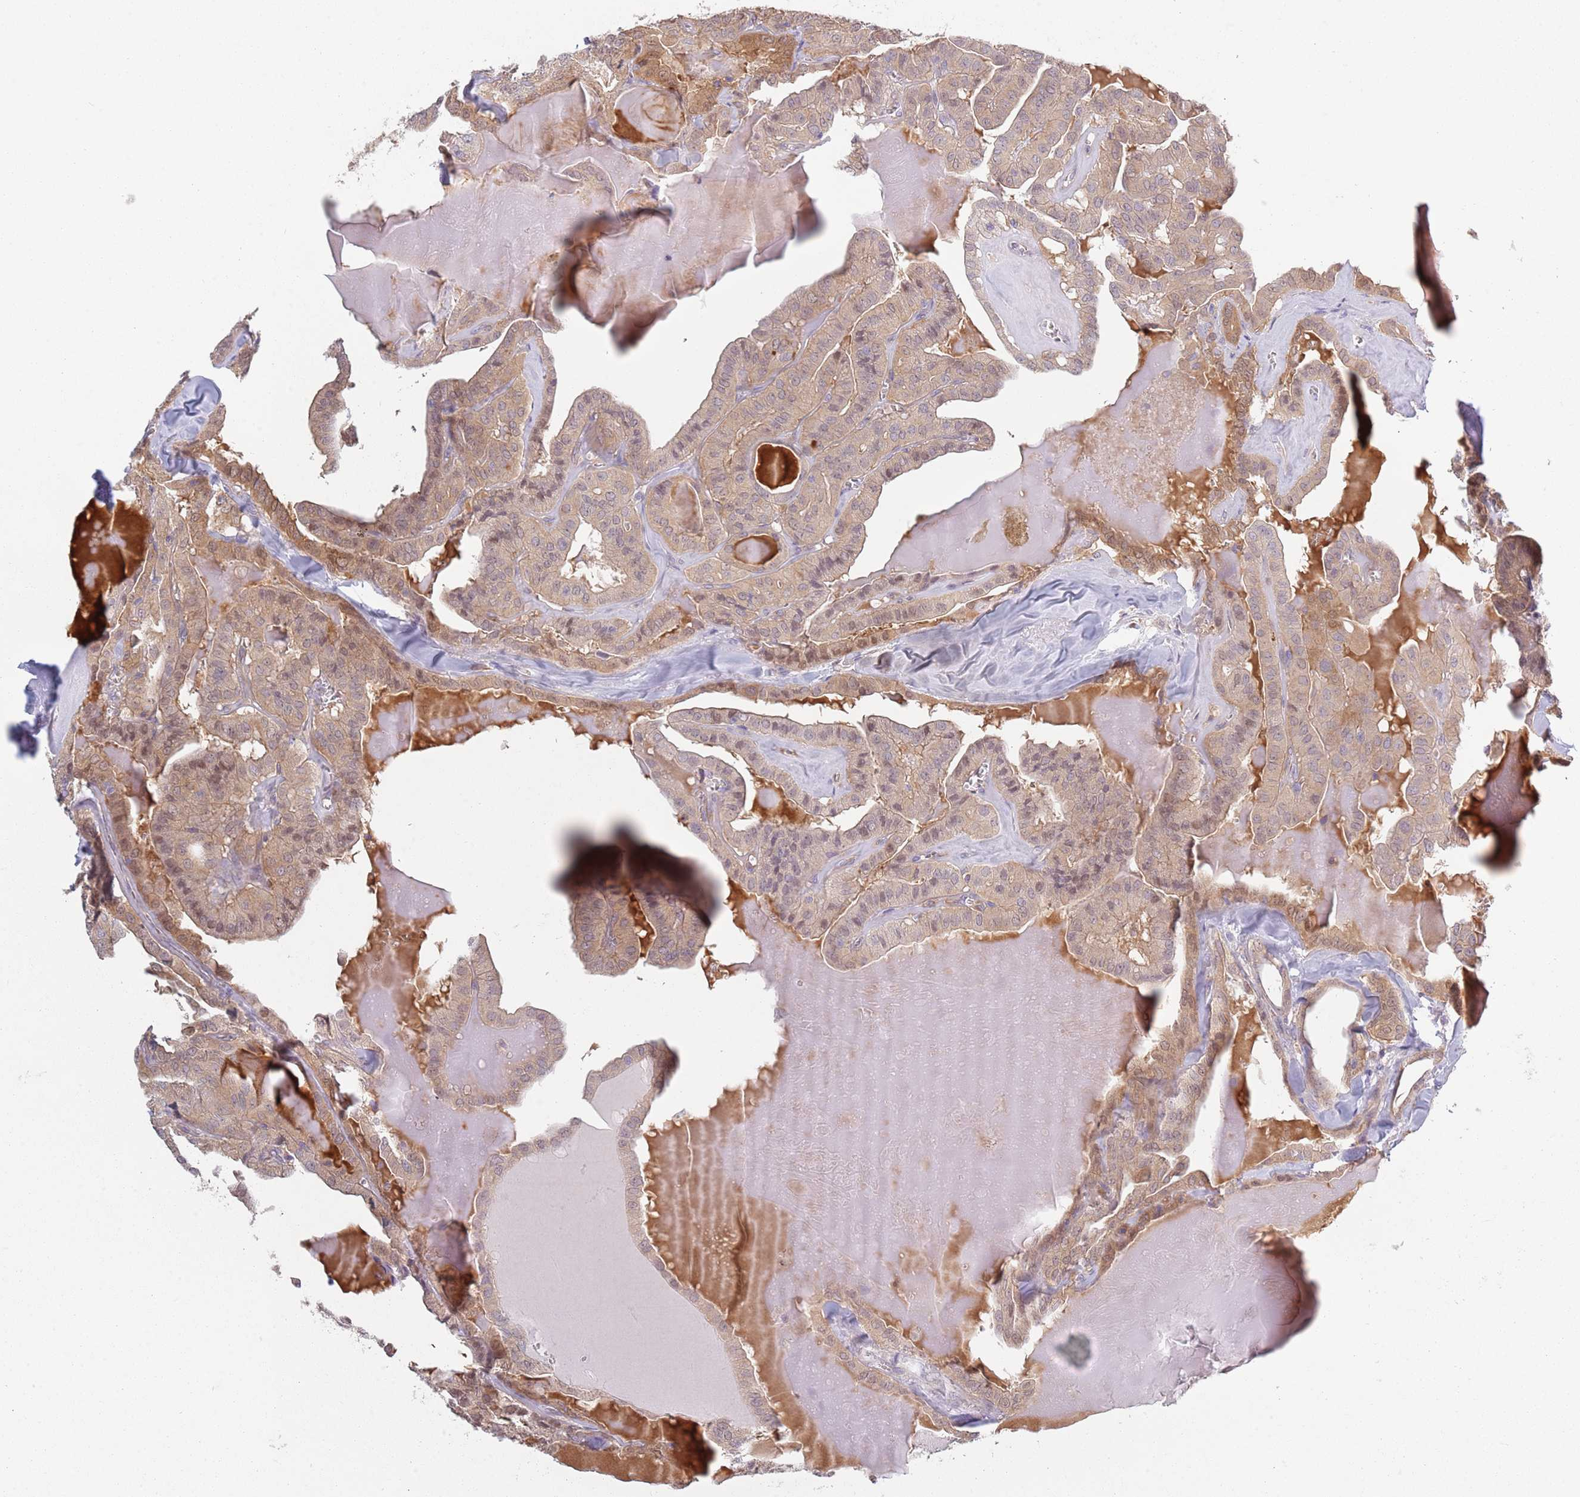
{"staining": {"intensity": "weak", "quantity": ">75%", "location": "cytoplasmic/membranous"}, "tissue": "thyroid cancer", "cell_type": "Tumor cells", "image_type": "cancer", "snomed": [{"axis": "morphology", "description": "Papillary adenocarcinoma, NOS"}, {"axis": "topography", "description": "Thyroid gland"}], "caption": "Human thyroid cancer stained with a brown dye reveals weak cytoplasmic/membranous positive expression in approximately >75% of tumor cells.", "gene": "COQ5", "patient": {"sex": "male", "age": 52}}